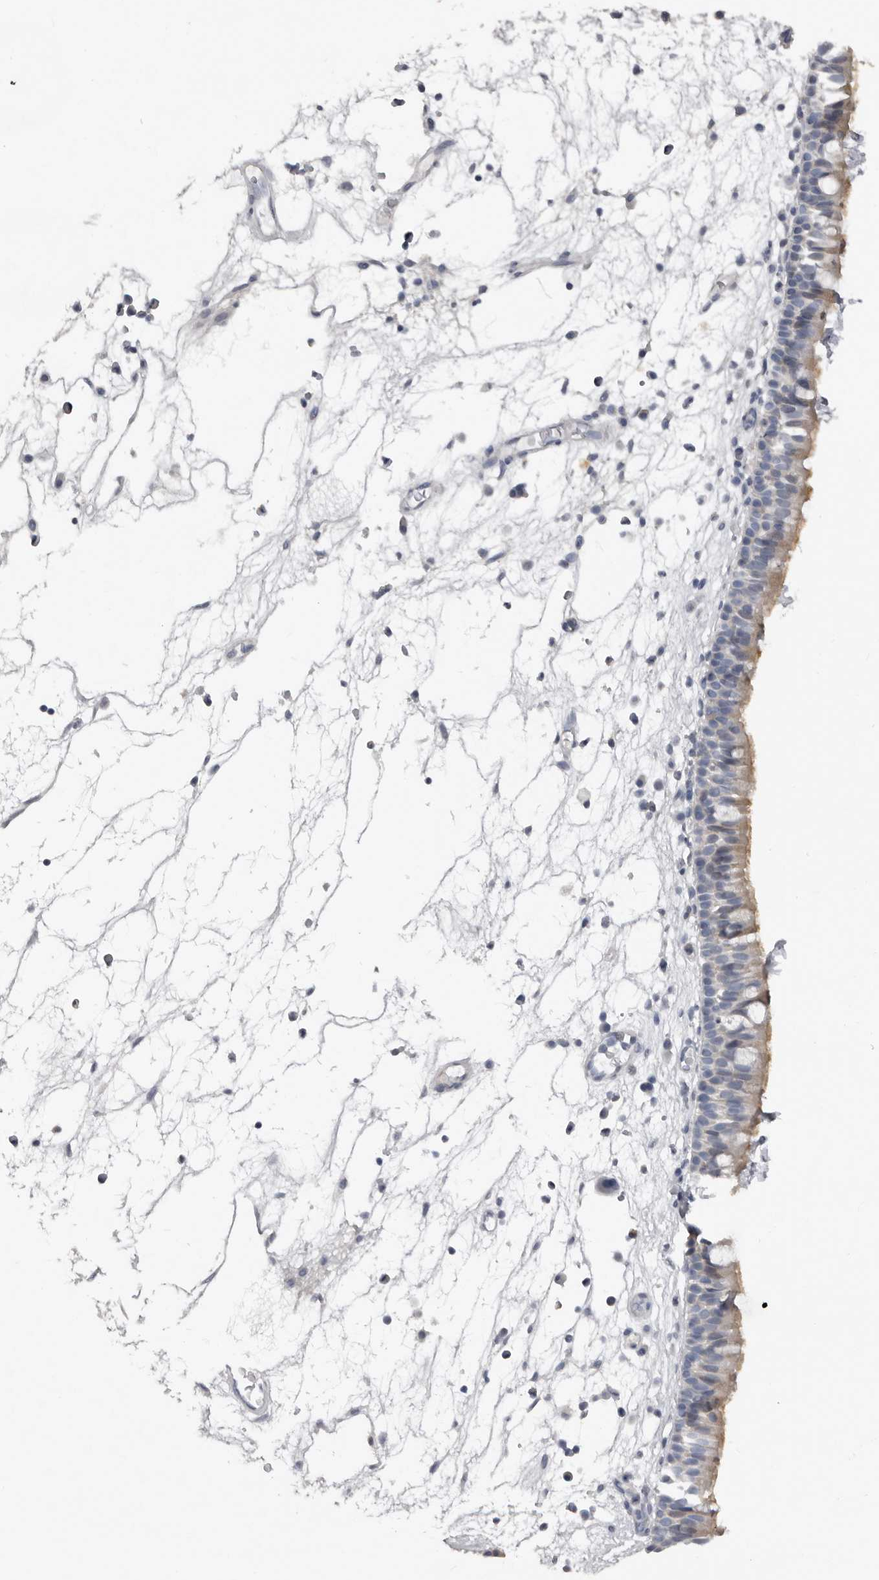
{"staining": {"intensity": "weak", "quantity": "<25%", "location": "cytoplasmic/membranous"}, "tissue": "nasopharynx", "cell_type": "Respiratory epithelial cells", "image_type": "normal", "snomed": [{"axis": "morphology", "description": "Normal tissue, NOS"}, {"axis": "morphology", "description": "Inflammation, NOS"}, {"axis": "morphology", "description": "Malignant melanoma, Metastatic site"}, {"axis": "topography", "description": "Nasopharynx"}], "caption": "IHC of normal human nasopharynx reveals no staining in respiratory epithelial cells.", "gene": "FABP7", "patient": {"sex": "male", "age": 70}}